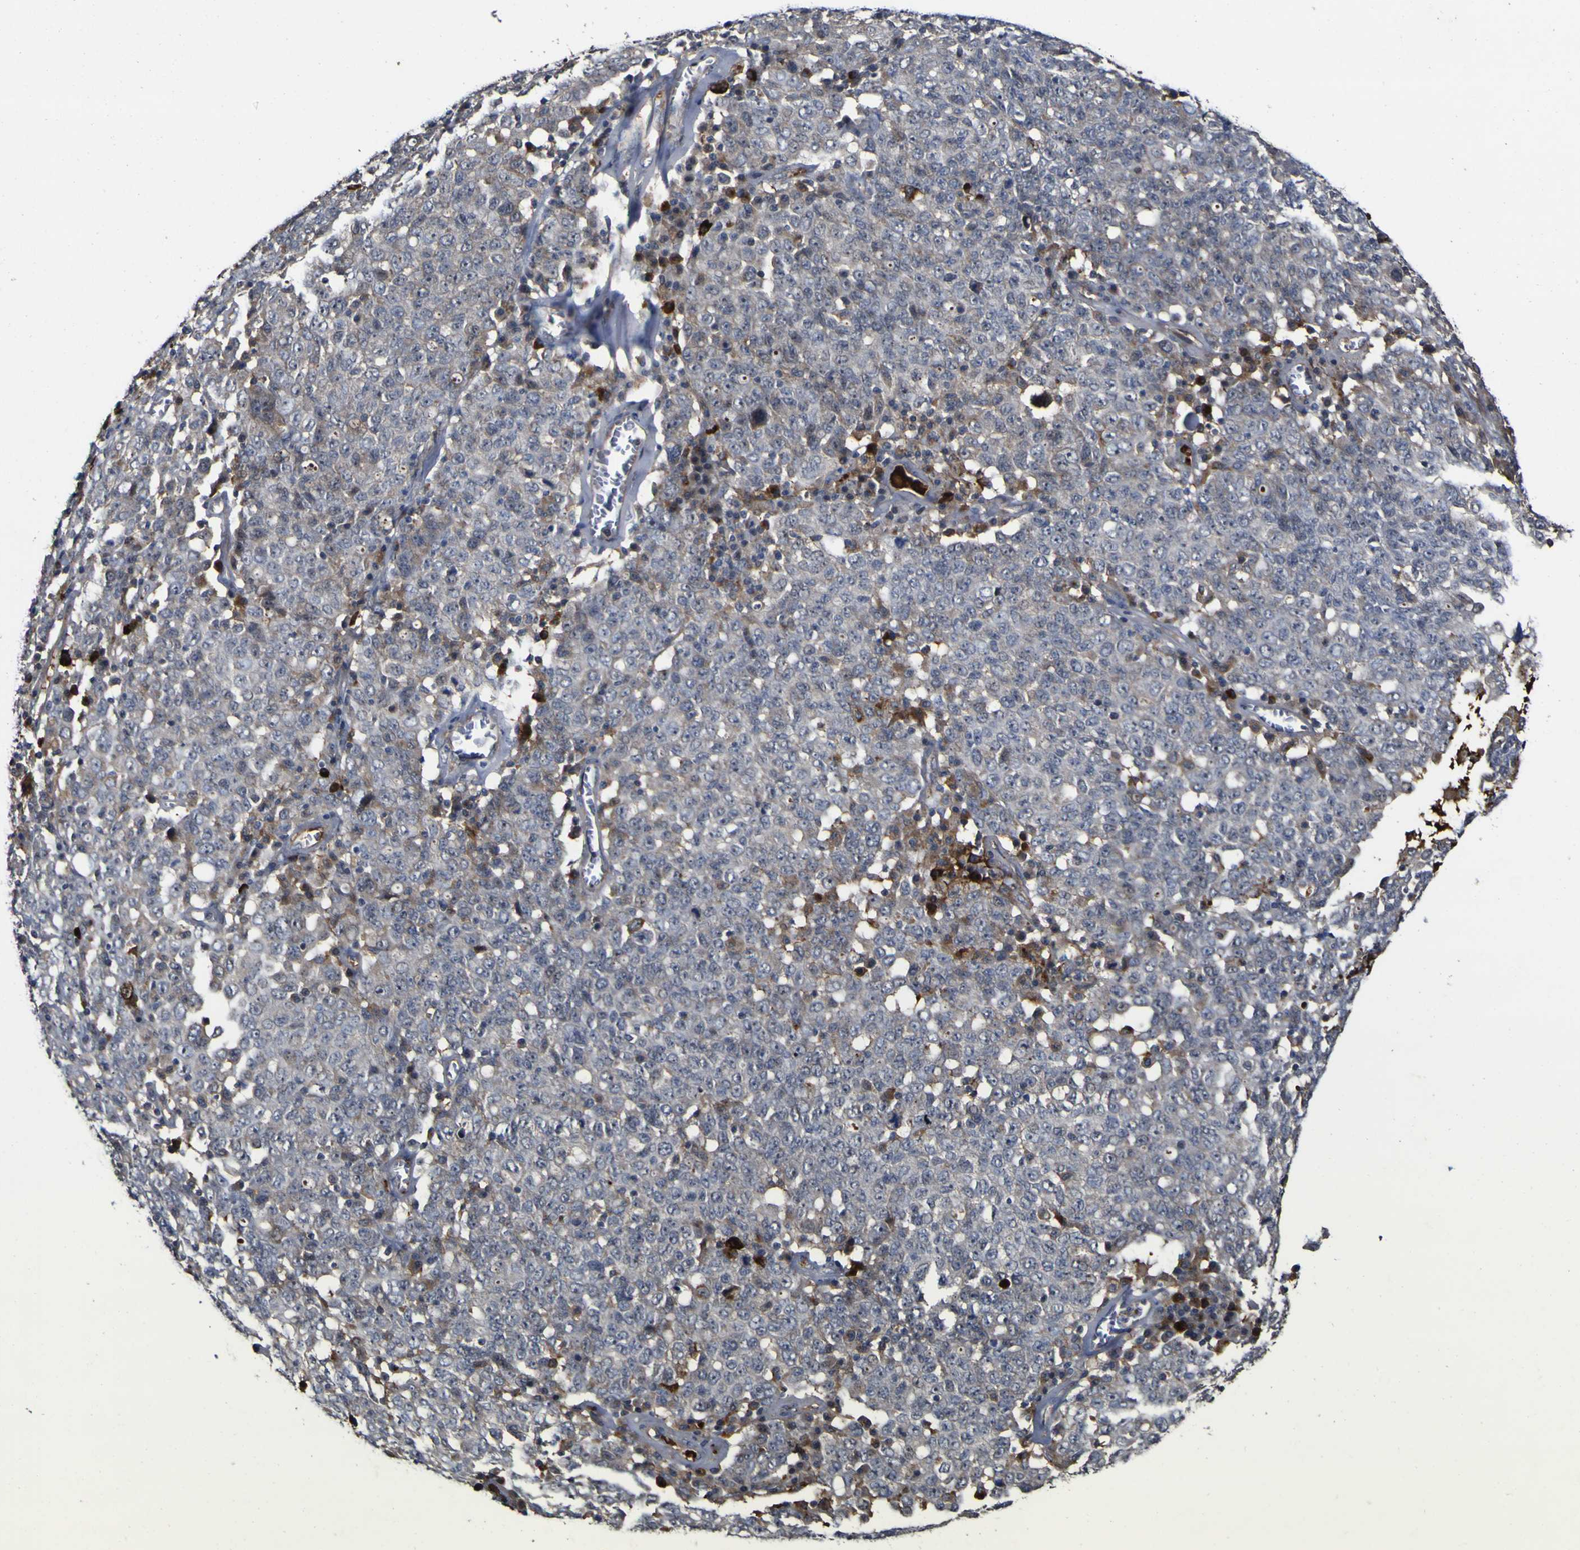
{"staining": {"intensity": "negative", "quantity": "none", "location": "none"}, "tissue": "ovarian cancer", "cell_type": "Tumor cells", "image_type": "cancer", "snomed": [{"axis": "morphology", "description": "Carcinoma, endometroid"}, {"axis": "topography", "description": "Ovary"}], "caption": "High power microscopy image of an immunohistochemistry photomicrograph of ovarian endometroid carcinoma, revealing no significant positivity in tumor cells. (DAB (3,3'-diaminobenzidine) immunohistochemistry (IHC), high magnification).", "gene": "CCL2", "patient": {"sex": "female", "age": 62}}